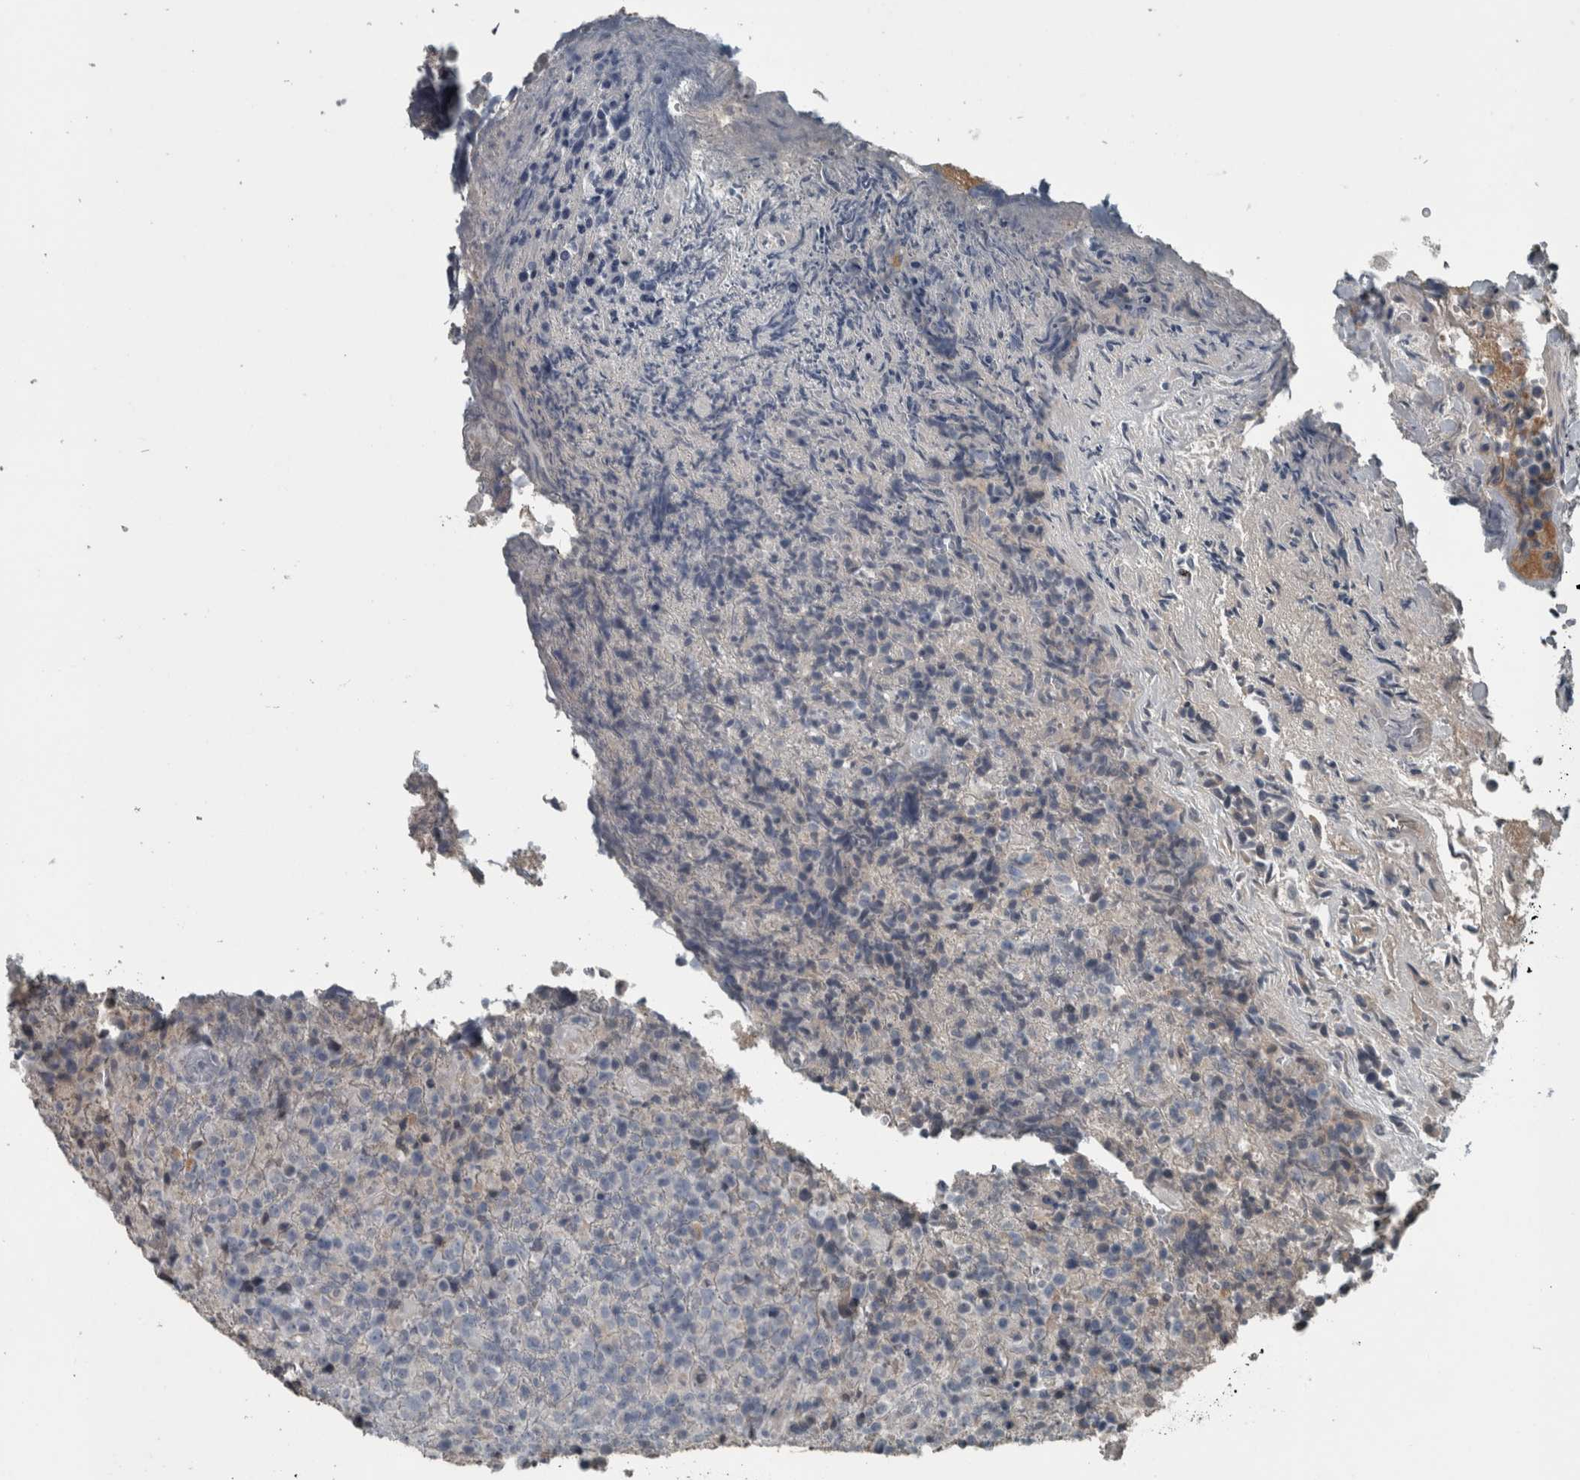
{"staining": {"intensity": "negative", "quantity": "none", "location": "none"}, "tissue": "lymphoma", "cell_type": "Tumor cells", "image_type": "cancer", "snomed": [{"axis": "morphology", "description": "Malignant lymphoma, non-Hodgkin's type, High grade"}, {"axis": "topography", "description": "Lymph node"}], "caption": "Tumor cells show no significant expression in high-grade malignant lymphoma, non-Hodgkin's type.", "gene": "KRT20", "patient": {"sex": "male", "age": 13}}